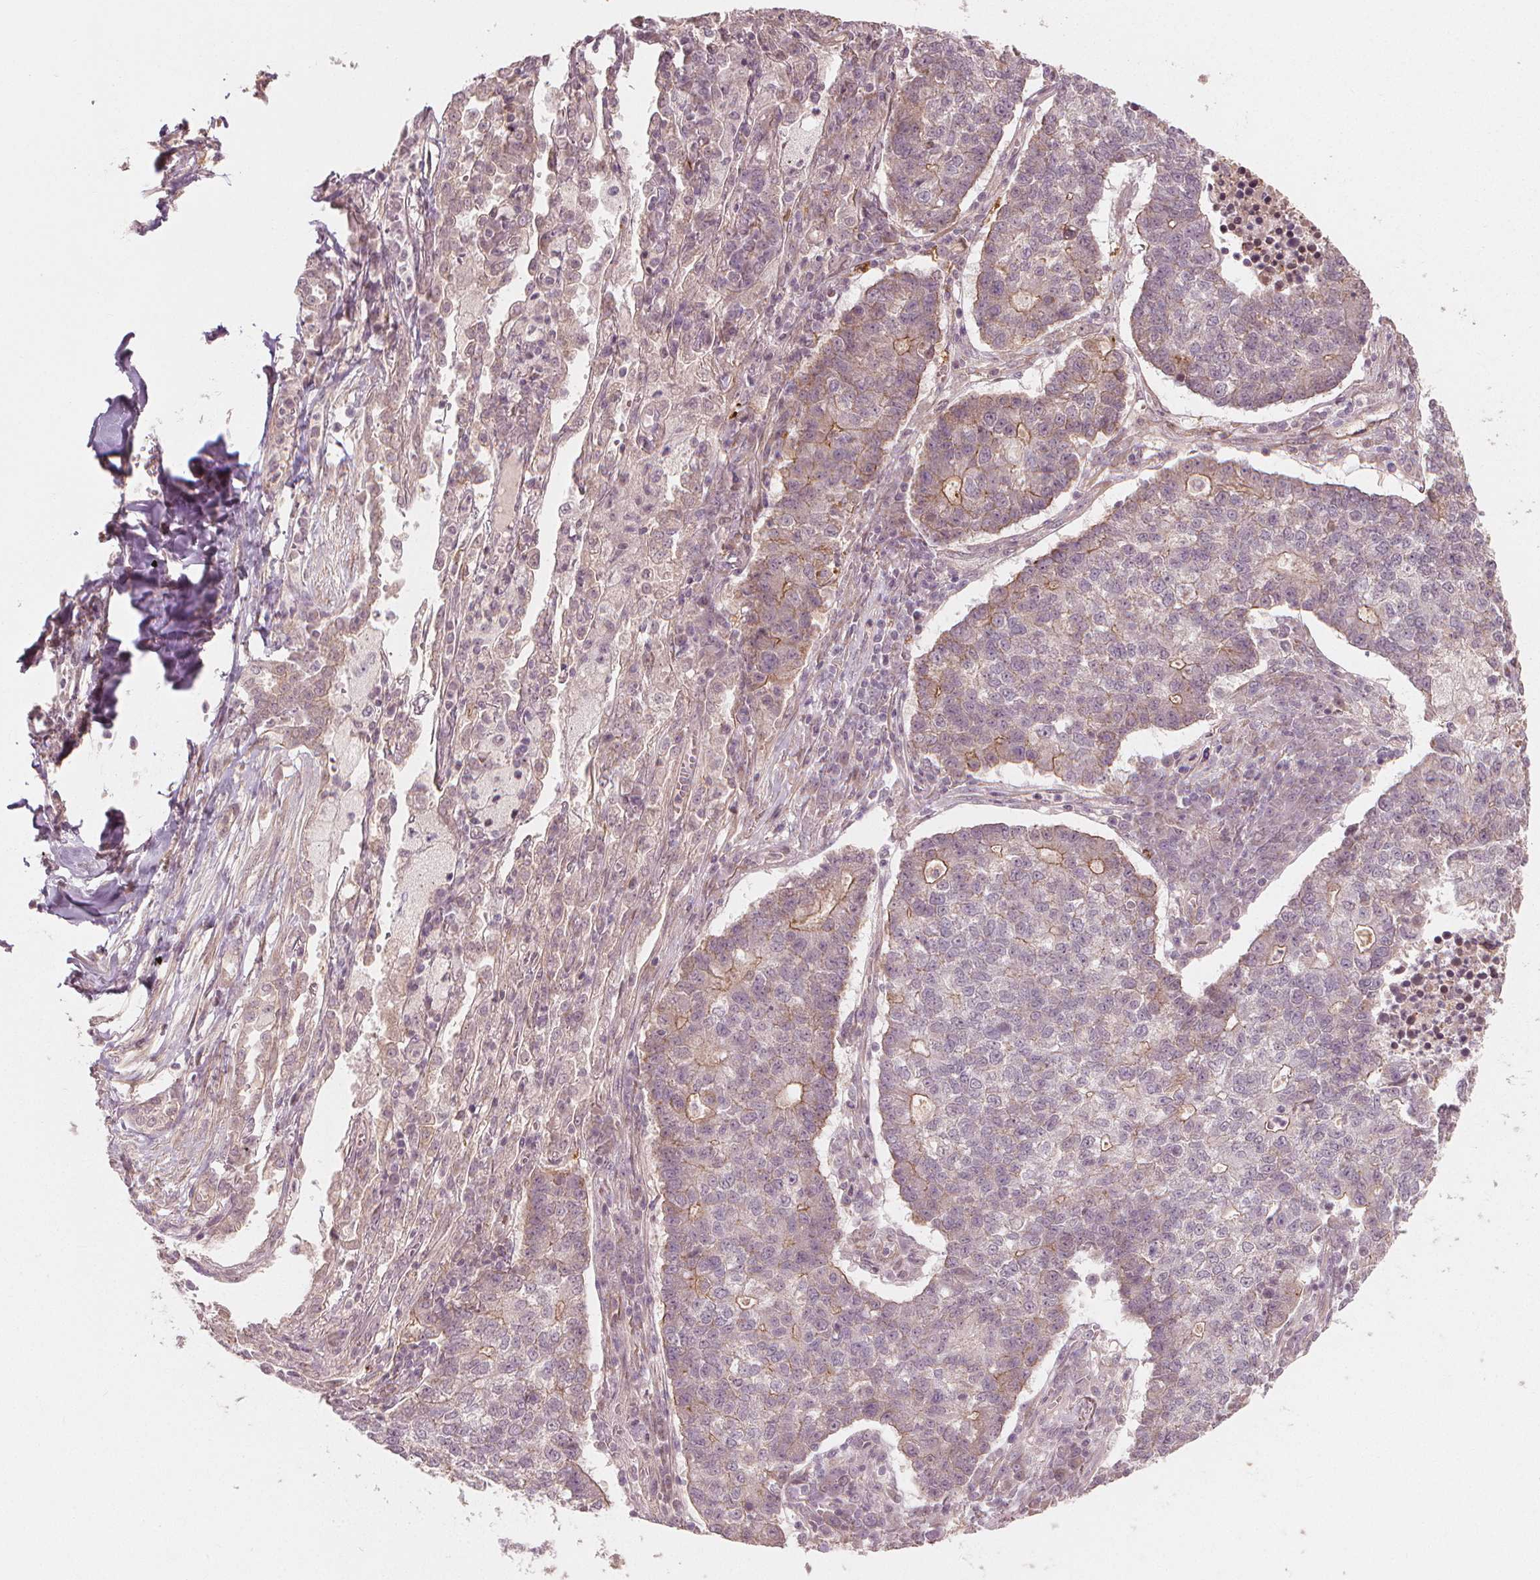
{"staining": {"intensity": "moderate", "quantity": "<25%", "location": "cytoplasmic/membranous"}, "tissue": "lung cancer", "cell_type": "Tumor cells", "image_type": "cancer", "snomed": [{"axis": "morphology", "description": "Adenocarcinoma, NOS"}, {"axis": "topography", "description": "Lung"}], "caption": "Lung cancer tissue reveals moderate cytoplasmic/membranous staining in approximately <25% of tumor cells (Stains: DAB in brown, nuclei in blue, Microscopy: brightfield microscopy at high magnification).", "gene": "CLBA1", "patient": {"sex": "male", "age": 57}}